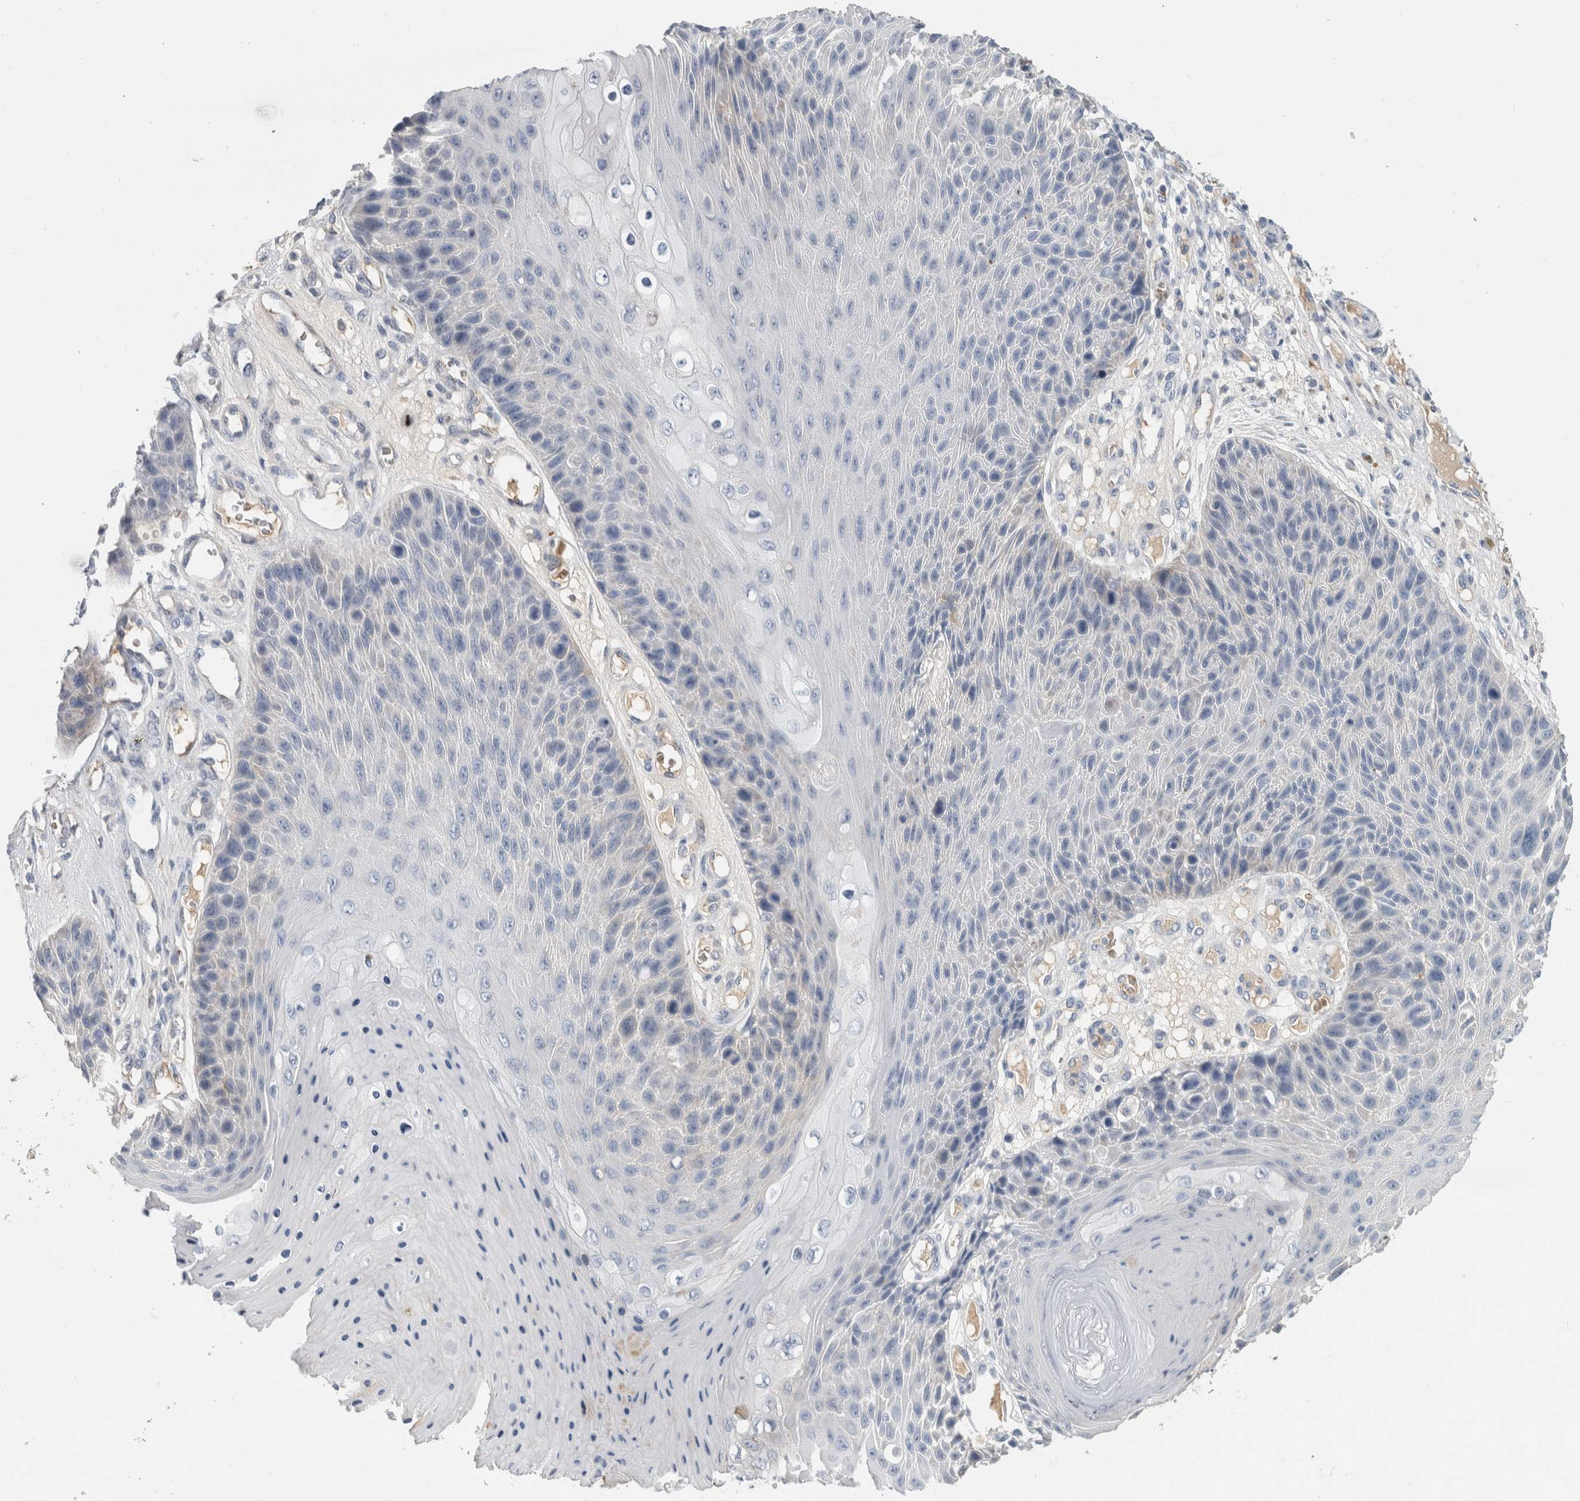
{"staining": {"intensity": "negative", "quantity": "none", "location": "none"}, "tissue": "skin cancer", "cell_type": "Tumor cells", "image_type": "cancer", "snomed": [{"axis": "morphology", "description": "Squamous cell carcinoma, NOS"}, {"axis": "topography", "description": "Skin"}], "caption": "Tumor cells show no significant protein expression in skin squamous cell carcinoma.", "gene": "CA1", "patient": {"sex": "female", "age": 88}}